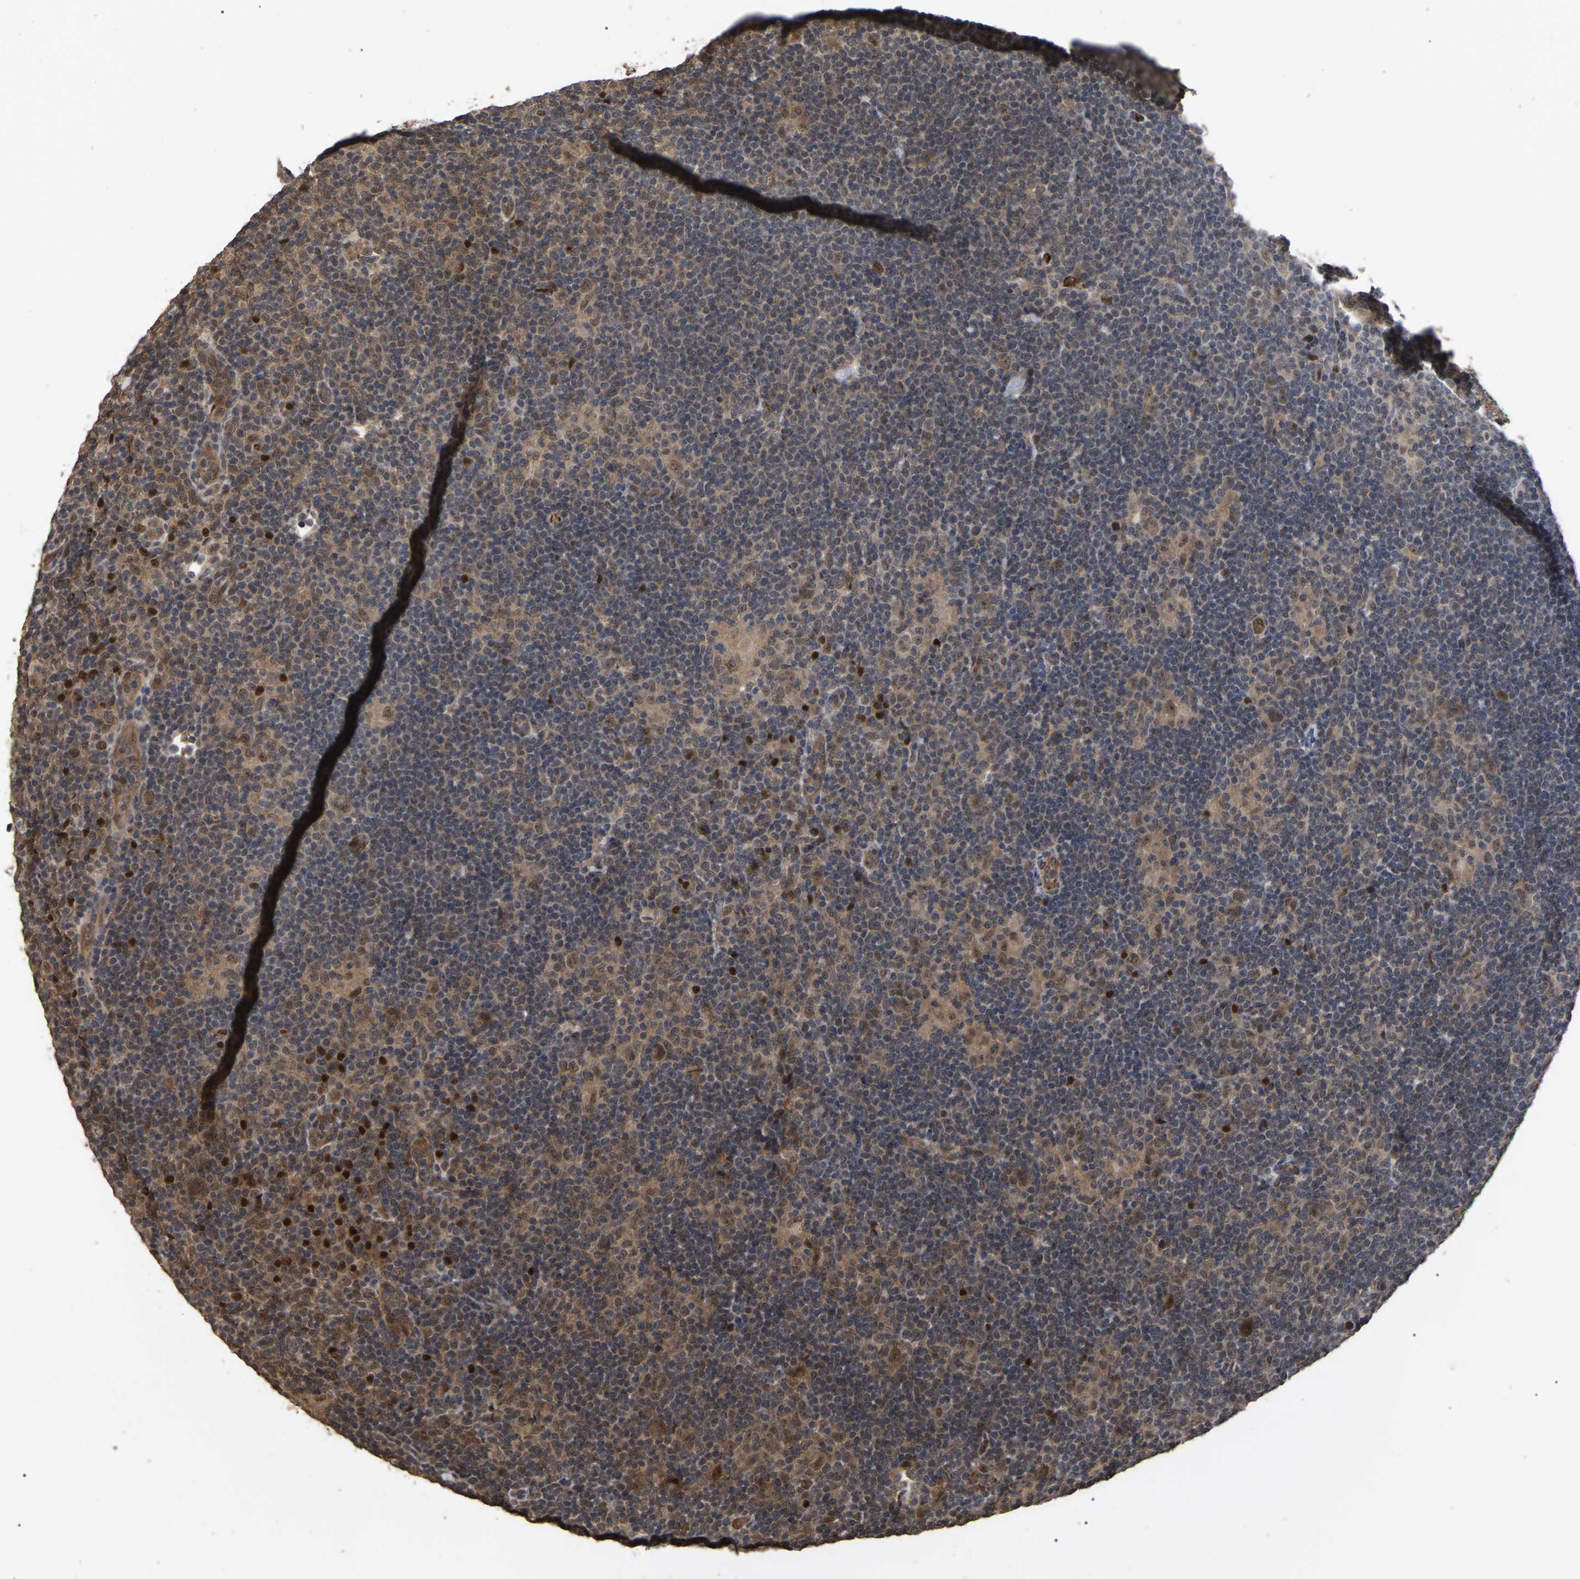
{"staining": {"intensity": "moderate", "quantity": ">75%", "location": "cytoplasmic/membranous,nuclear"}, "tissue": "lymphoma", "cell_type": "Tumor cells", "image_type": "cancer", "snomed": [{"axis": "morphology", "description": "Hodgkin's disease, NOS"}, {"axis": "topography", "description": "Lymph node"}], "caption": "The histopathology image reveals staining of lymphoma, revealing moderate cytoplasmic/membranous and nuclear protein expression (brown color) within tumor cells. (brown staining indicates protein expression, while blue staining denotes nuclei).", "gene": "FAM161B", "patient": {"sex": "female", "age": 57}}